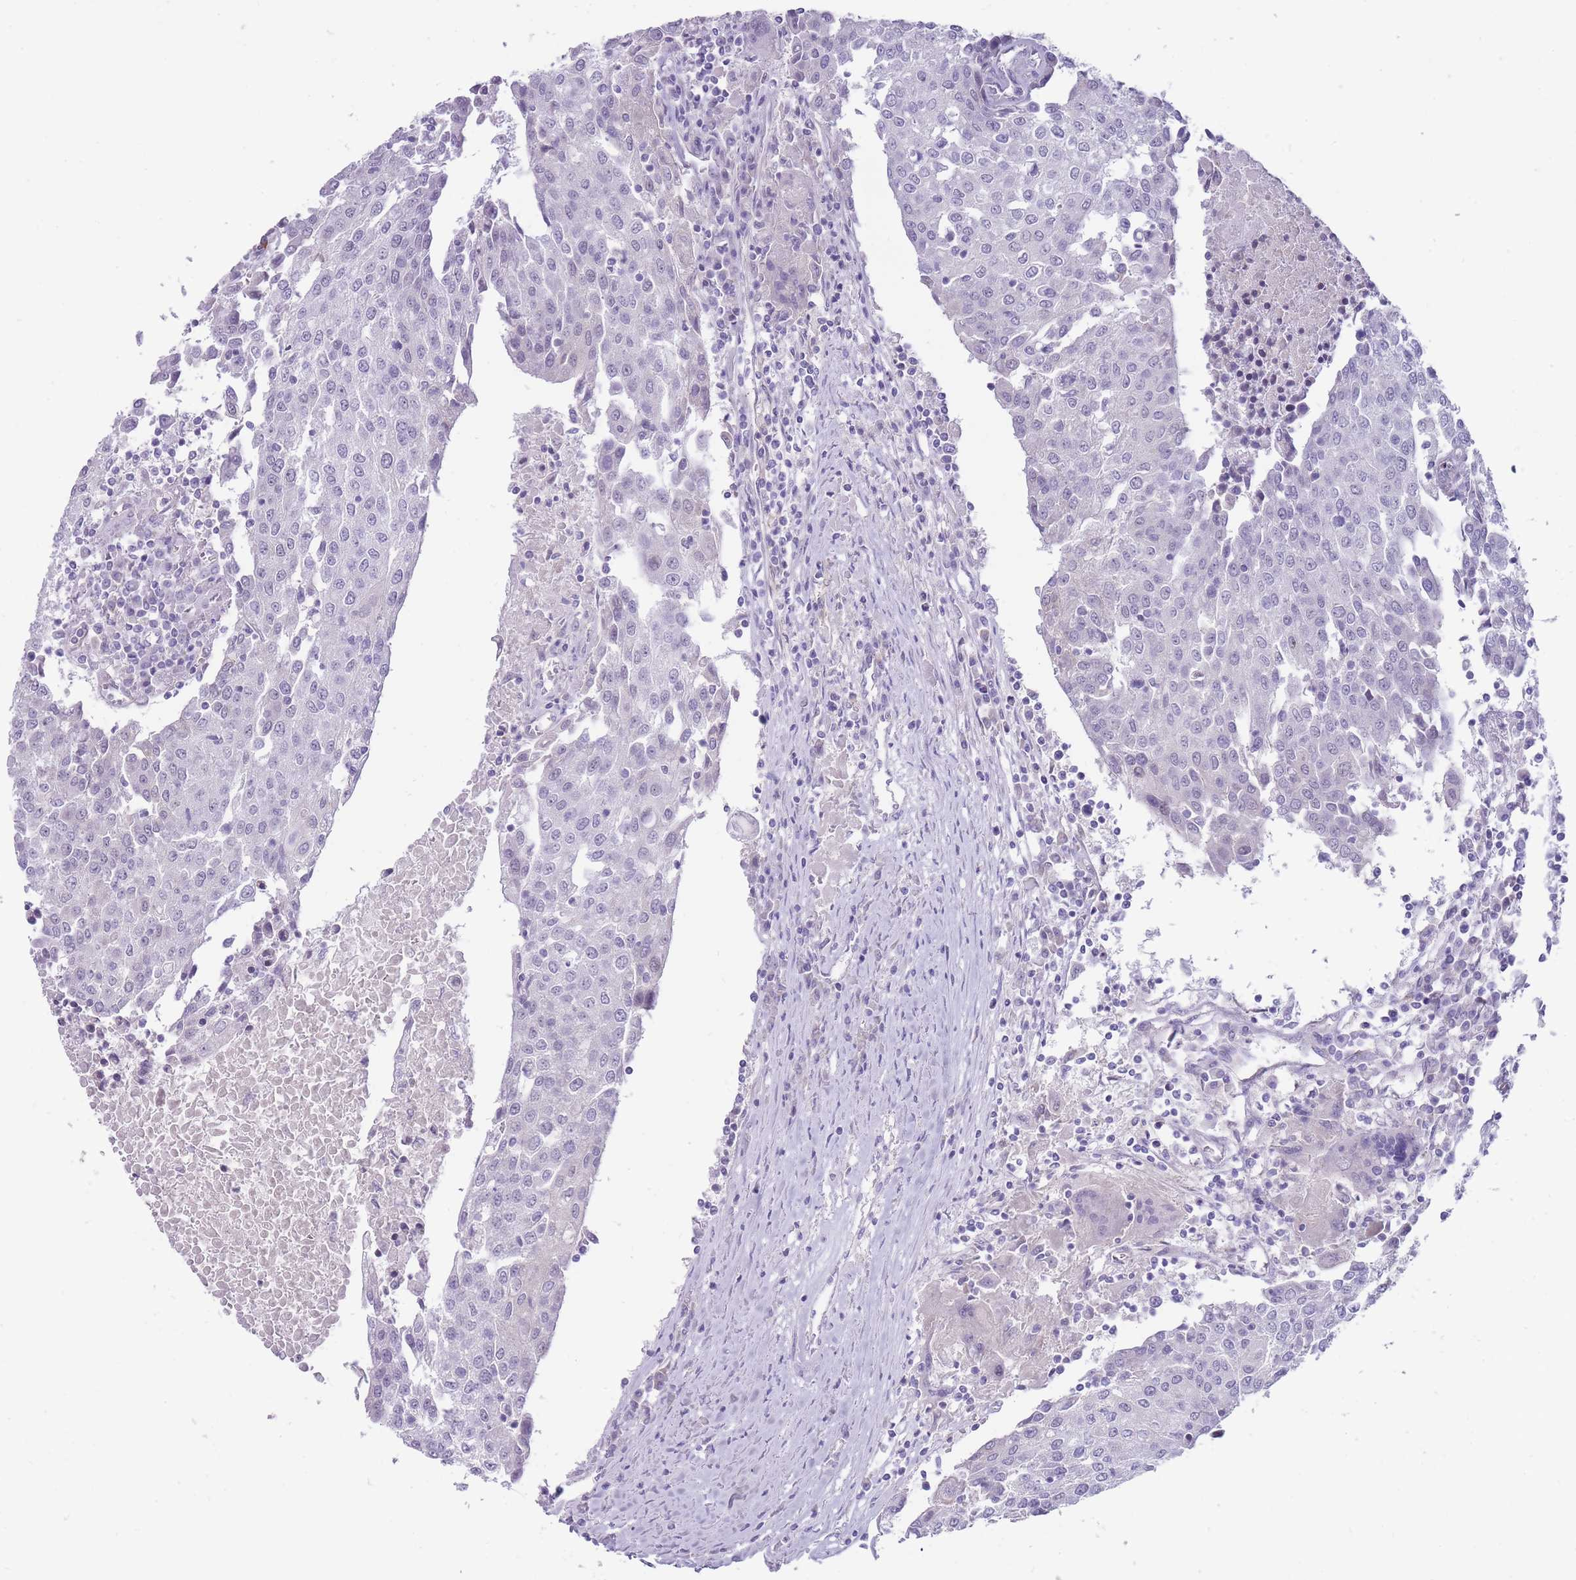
{"staining": {"intensity": "negative", "quantity": "none", "location": "none"}, "tissue": "urothelial cancer", "cell_type": "Tumor cells", "image_type": "cancer", "snomed": [{"axis": "morphology", "description": "Urothelial carcinoma, High grade"}, {"axis": "topography", "description": "Urinary bladder"}], "caption": "This is a micrograph of immunohistochemistry (IHC) staining of high-grade urothelial carcinoma, which shows no staining in tumor cells.", "gene": "ERICH4", "patient": {"sex": "female", "age": 85}}